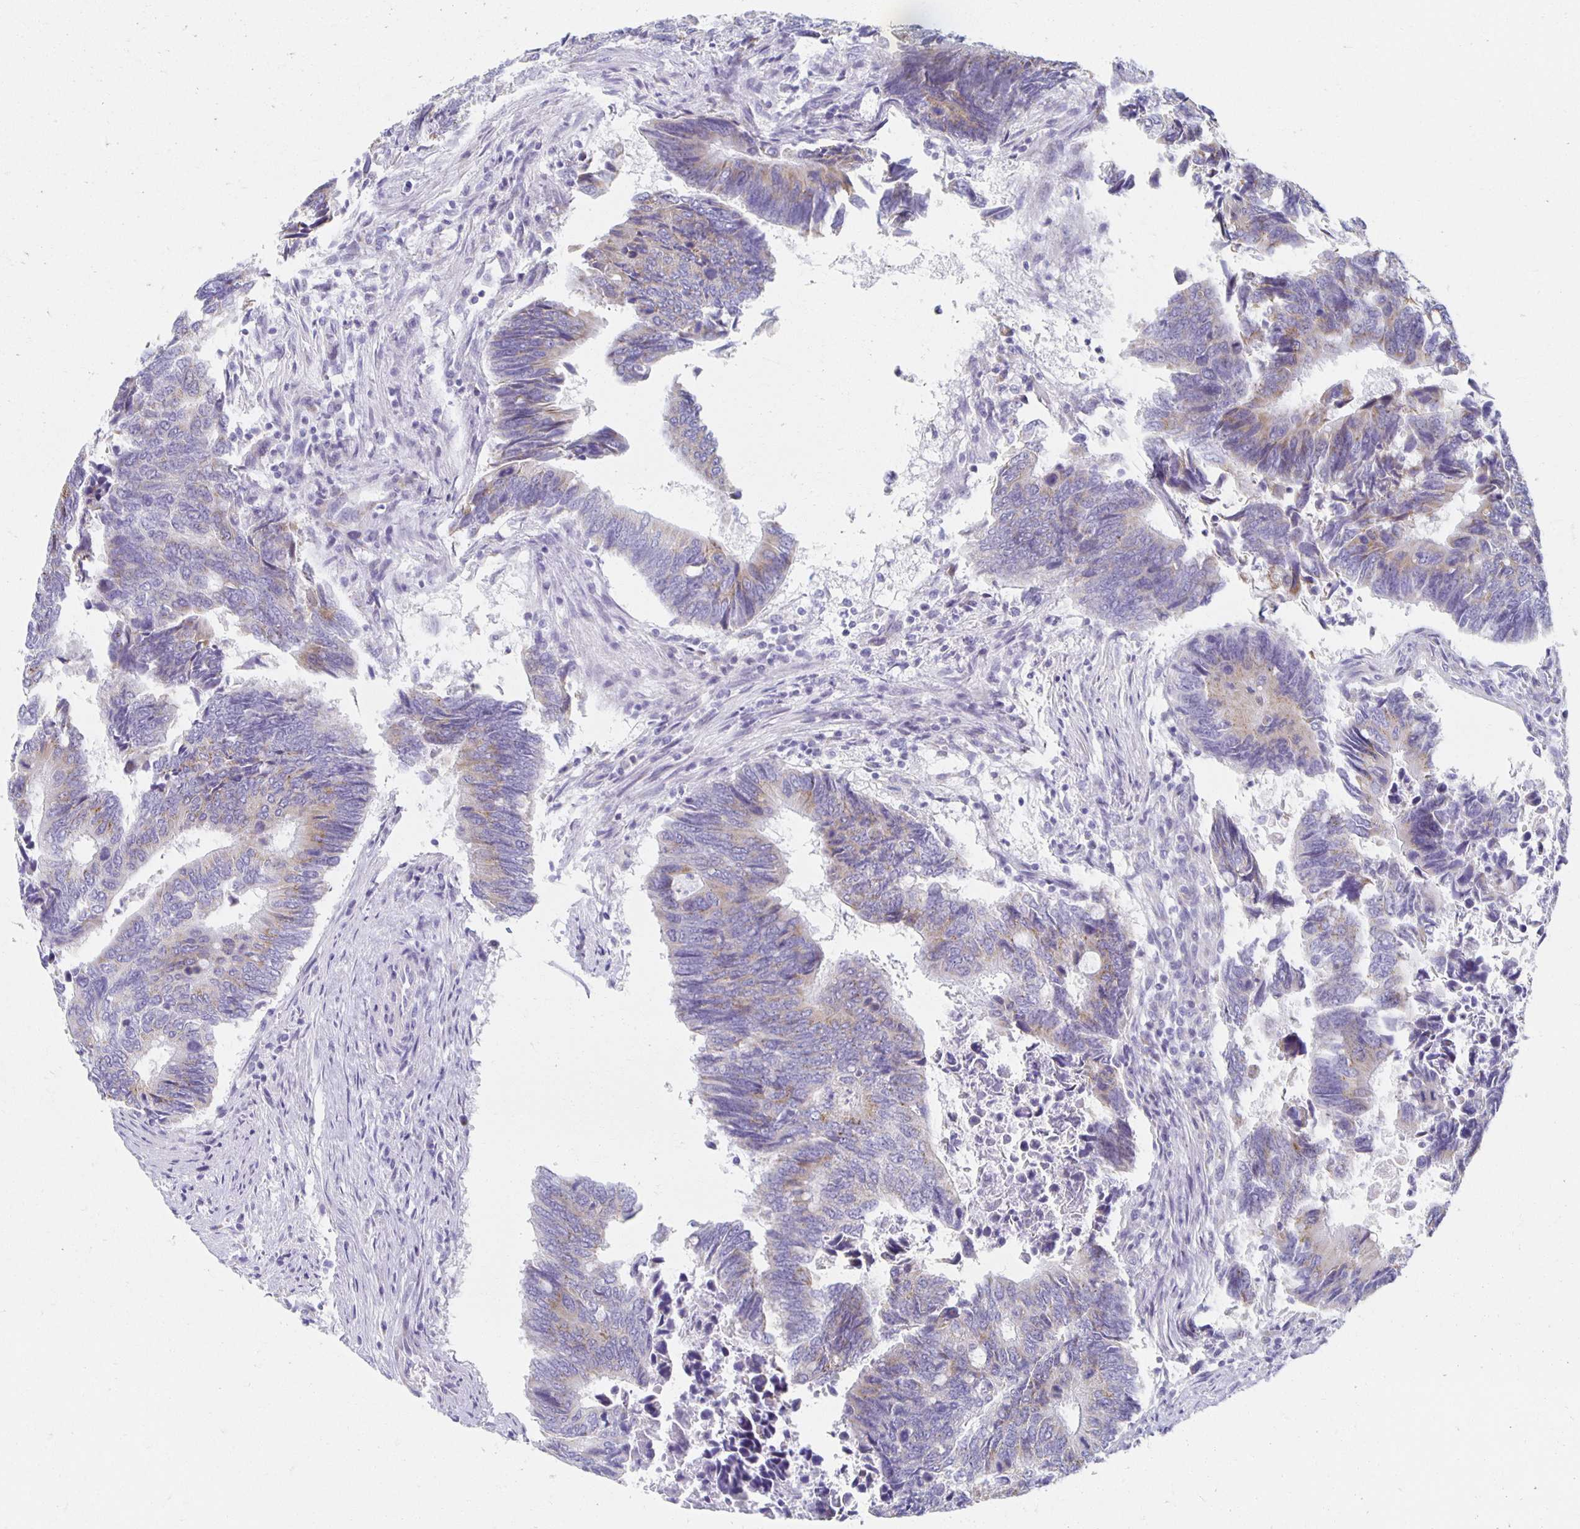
{"staining": {"intensity": "moderate", "quantity": "25%-75%", "location": "cytoplasmic/membranous"}, "tissue": "colorectal cancer", "cell_type": "Tumor cells", "image_type": "cancer", "snomed": [{"axis": "morphology", "description": "Adenocarcinoma, NOS"}, {"axis": "topography", "description": "Colon"}], "caption": "A brown stain labels moderate cytoplasmic/membranous expression of a protein in colorectal adenocarcinoma tumor cells. (Stains: DAB (3,3'-diaminobenzidine) in brown, nuclei in blue, Microscopy: brightfield microscopy at high magnification).", "gene": "TEX44", "patient": {"sex": "male", "age": 87}}